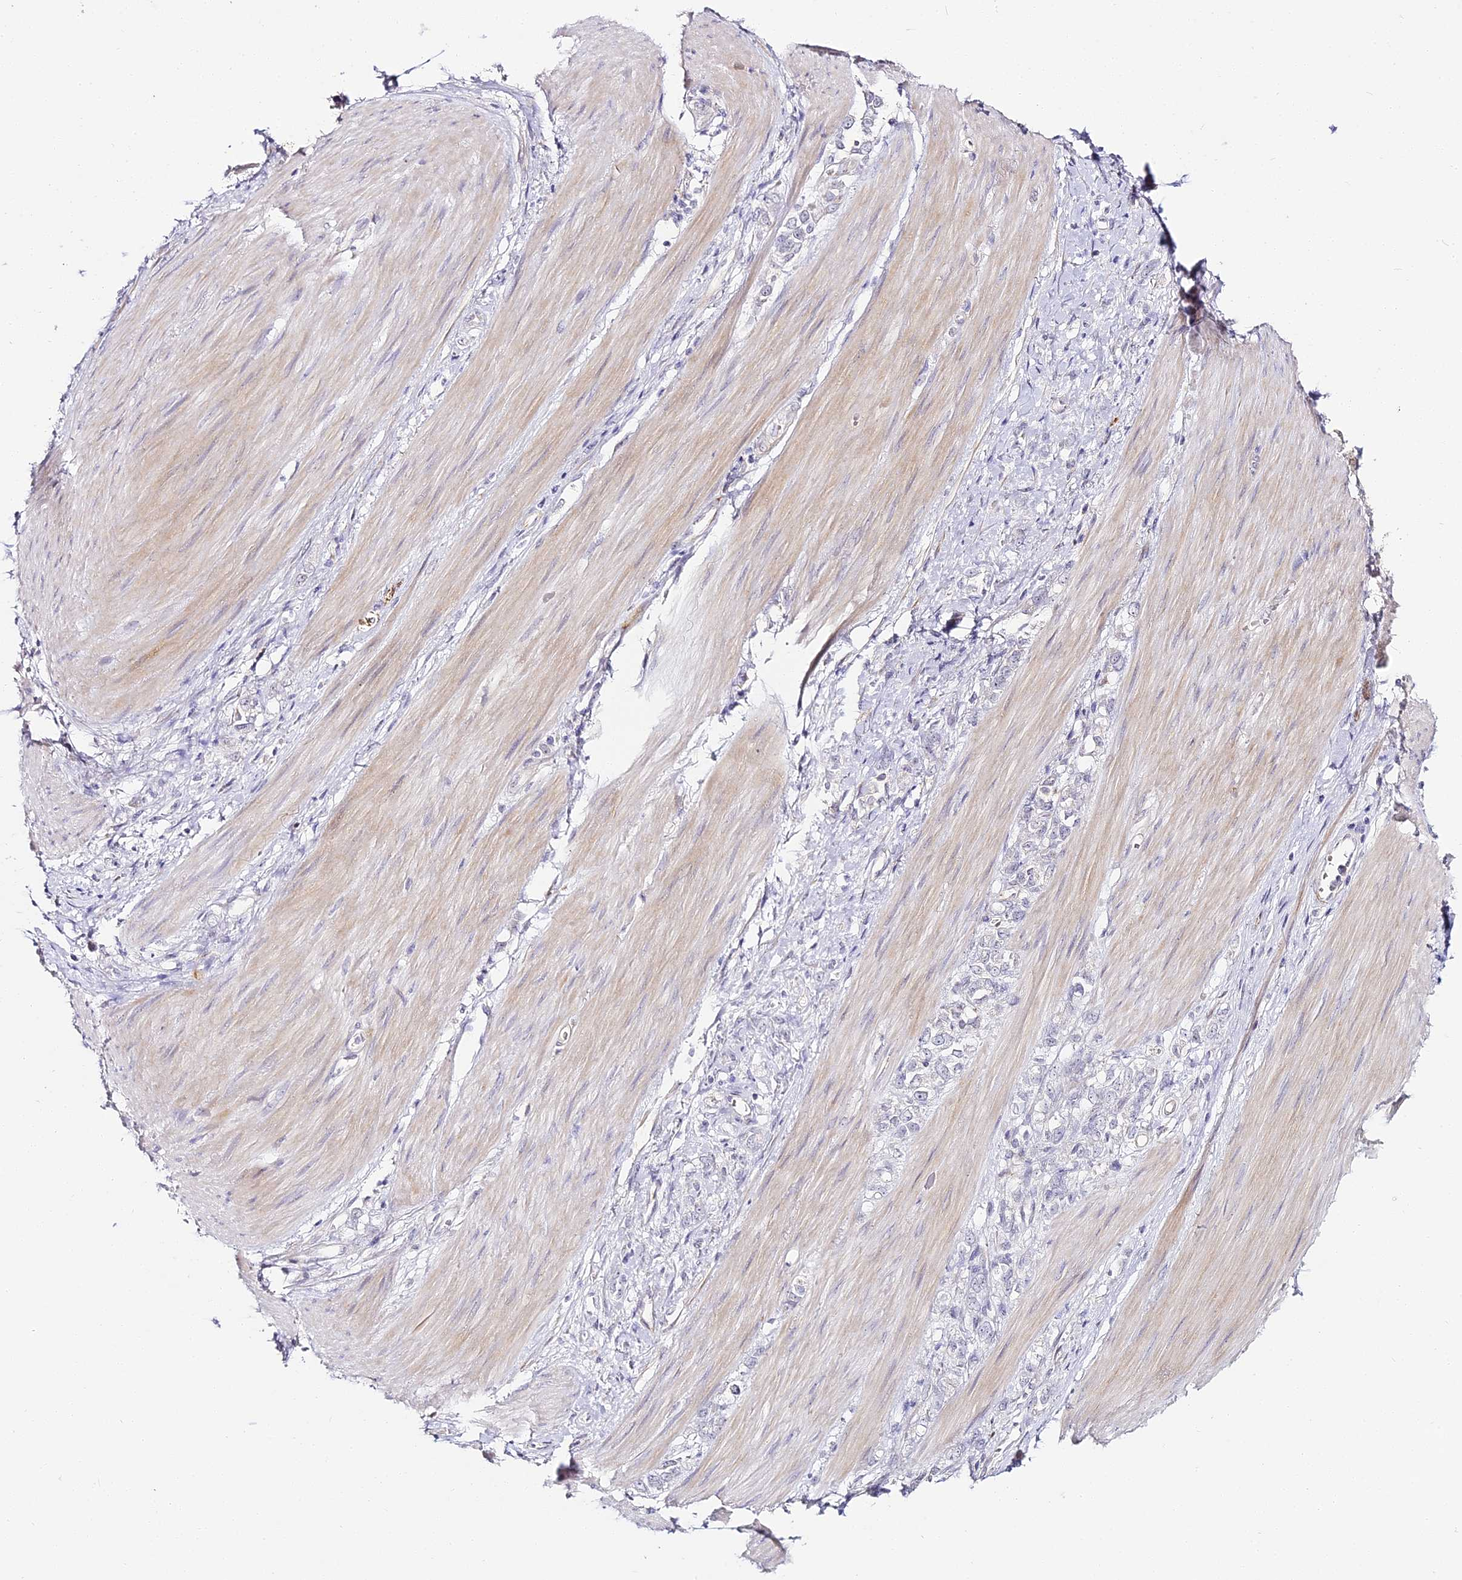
{"staining": {"intensity": "negative", "quantity": "none", "location": "none"}, "tissue": "stomach cancer", "cell_type": "Tumor cells", "image_type": "cancer", "snomed": [{"axis": "morphology", "description": "Adenocarcinoma, NOS"}, {"axis": "topography", "description": "Stomach"}], "caption": "Immunohistochemical staining of adenocarcinoma (stomach) displays no significant positivity in tumor cells.", "gene": "ALPG", "patient": {"sex": "female", "age": 76}}